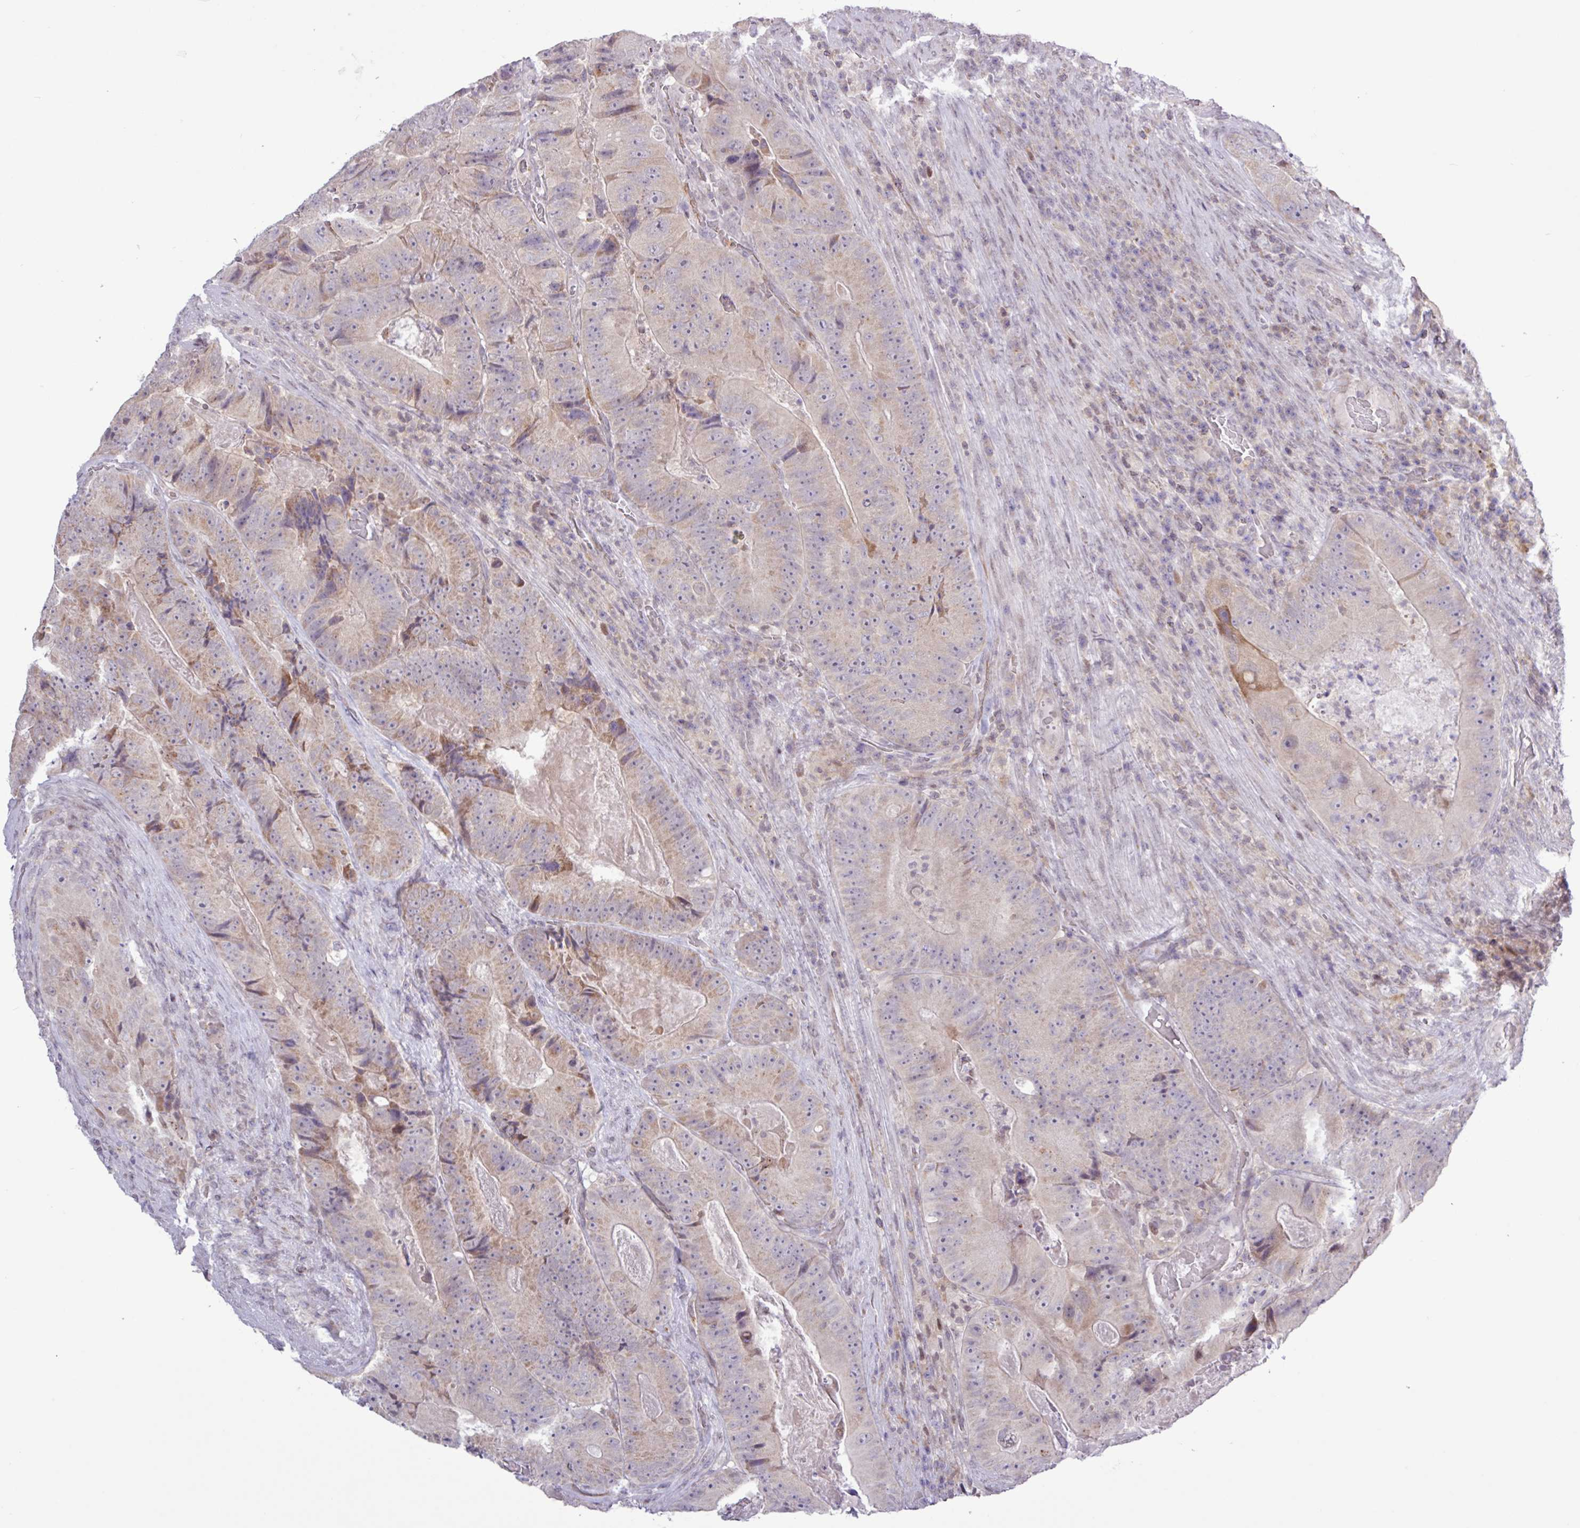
{"staining": {"intensity": "weak", "quantity": "25%-75%", "location": "cytoplasmic/membranous"}, "tissue": "colorectal cancer", "cell_type": "Tumor cells", "image_type": "cancer", "snomed": [{"axis": "morphology", "description": "Adenocarcinoma, NOS"}, {"axis": "topography", "description": "Colon"}], "caption": "Tumor cells reveal low levels of weak cytoplasmic/membranous expression in approximately 25%-75% of cells in adenocarcinoma (colorectal).", "gene": "RTL3", "patient": {"sex": "female", "age": 86}}